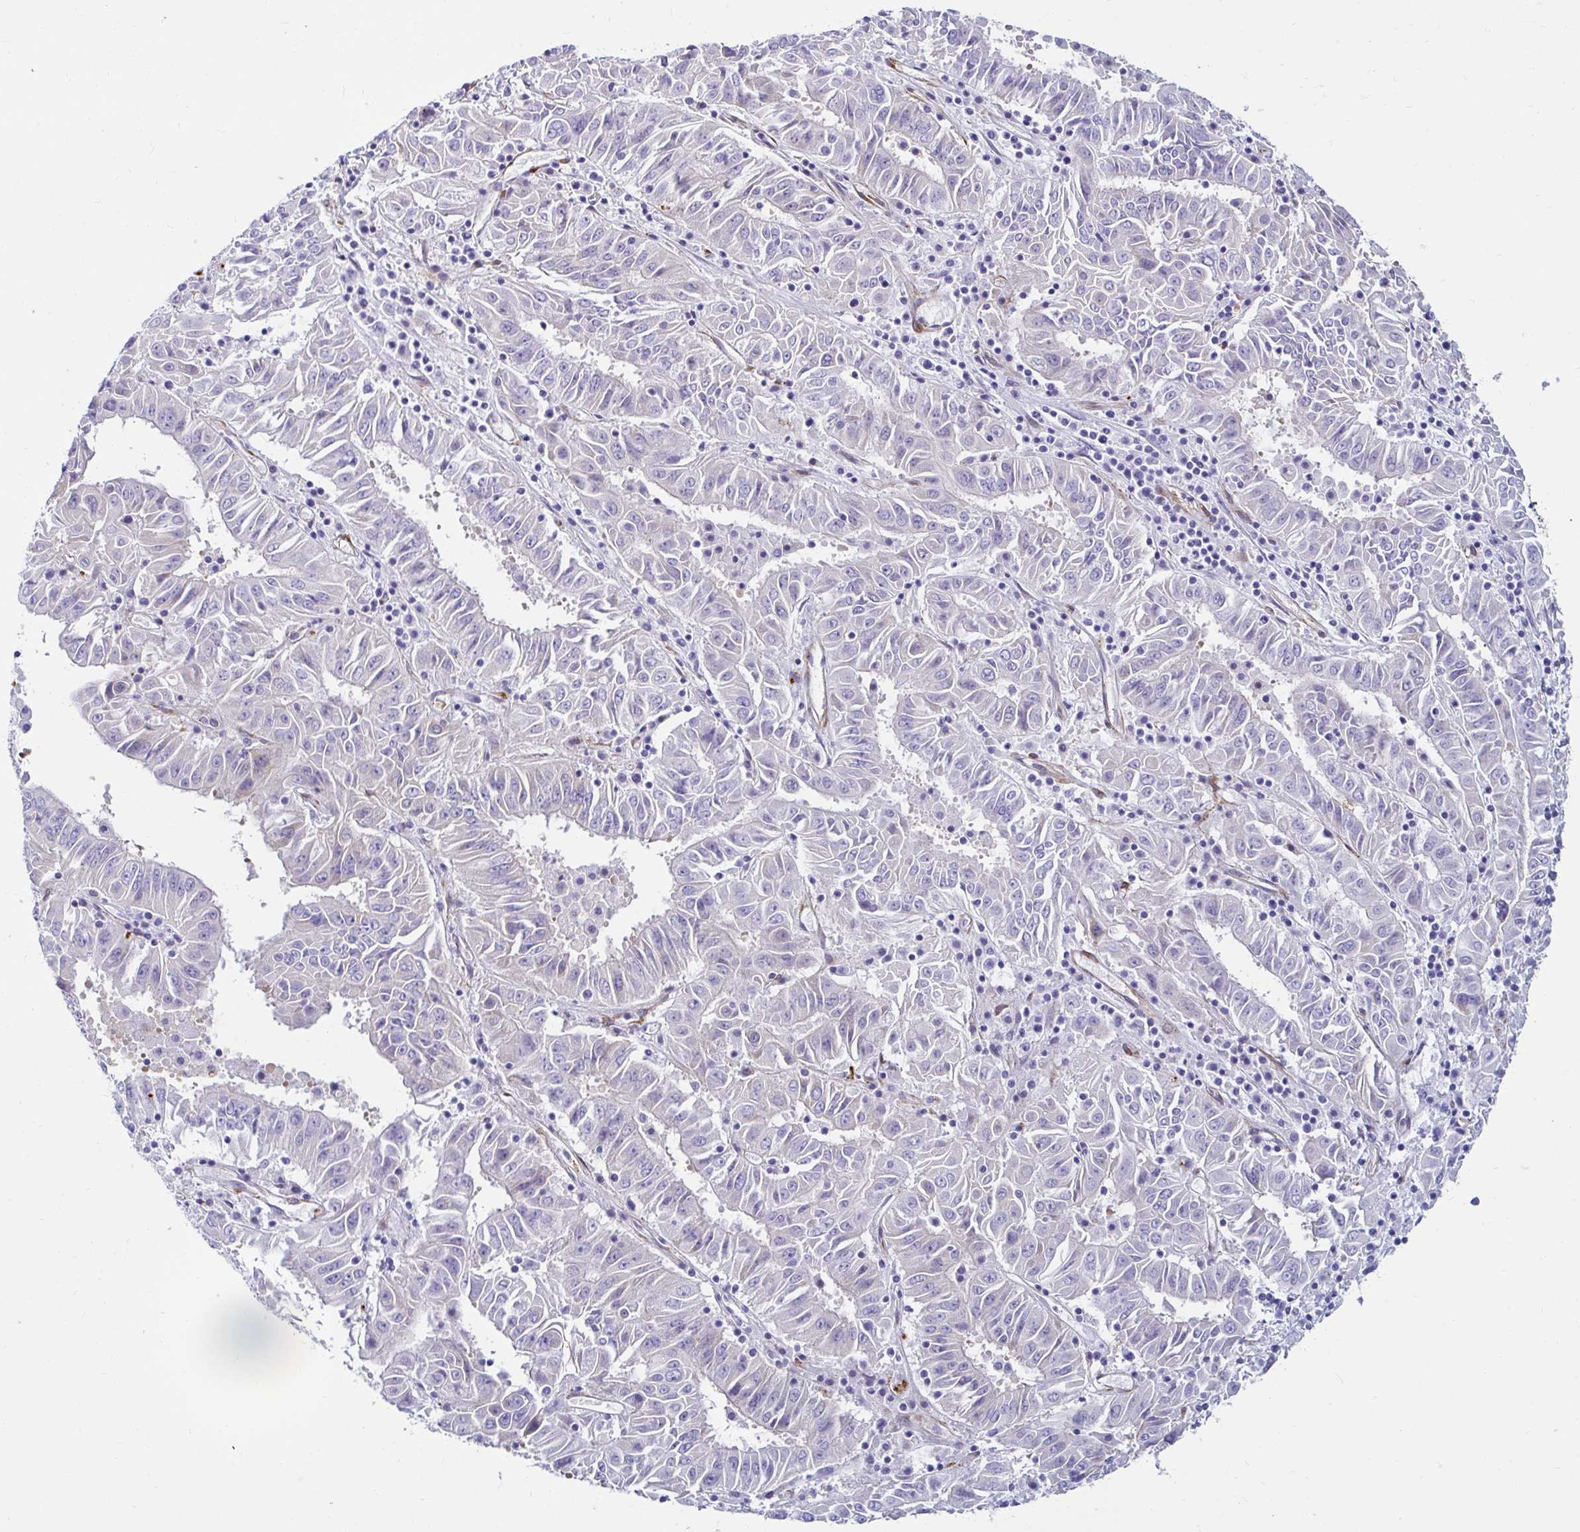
{"staining": {"intensity": "negative", "quantity": "none", "location": "none"}, "tissue": "pancreatic cancer", "cell_type": "Tumor cells", "image_type": "cancer", "snomed": [{"axis": "morphology", "description": "Adenocarcinoma, NOS"}, {"axis": "topography", "description": "Pancreas"}], "caption": "Tumor cells show no significant protein staining in adenocarcinoma (pancreatic).", "gene": "ANKRD62", "patient": {"sex": "male", "age": 63}}